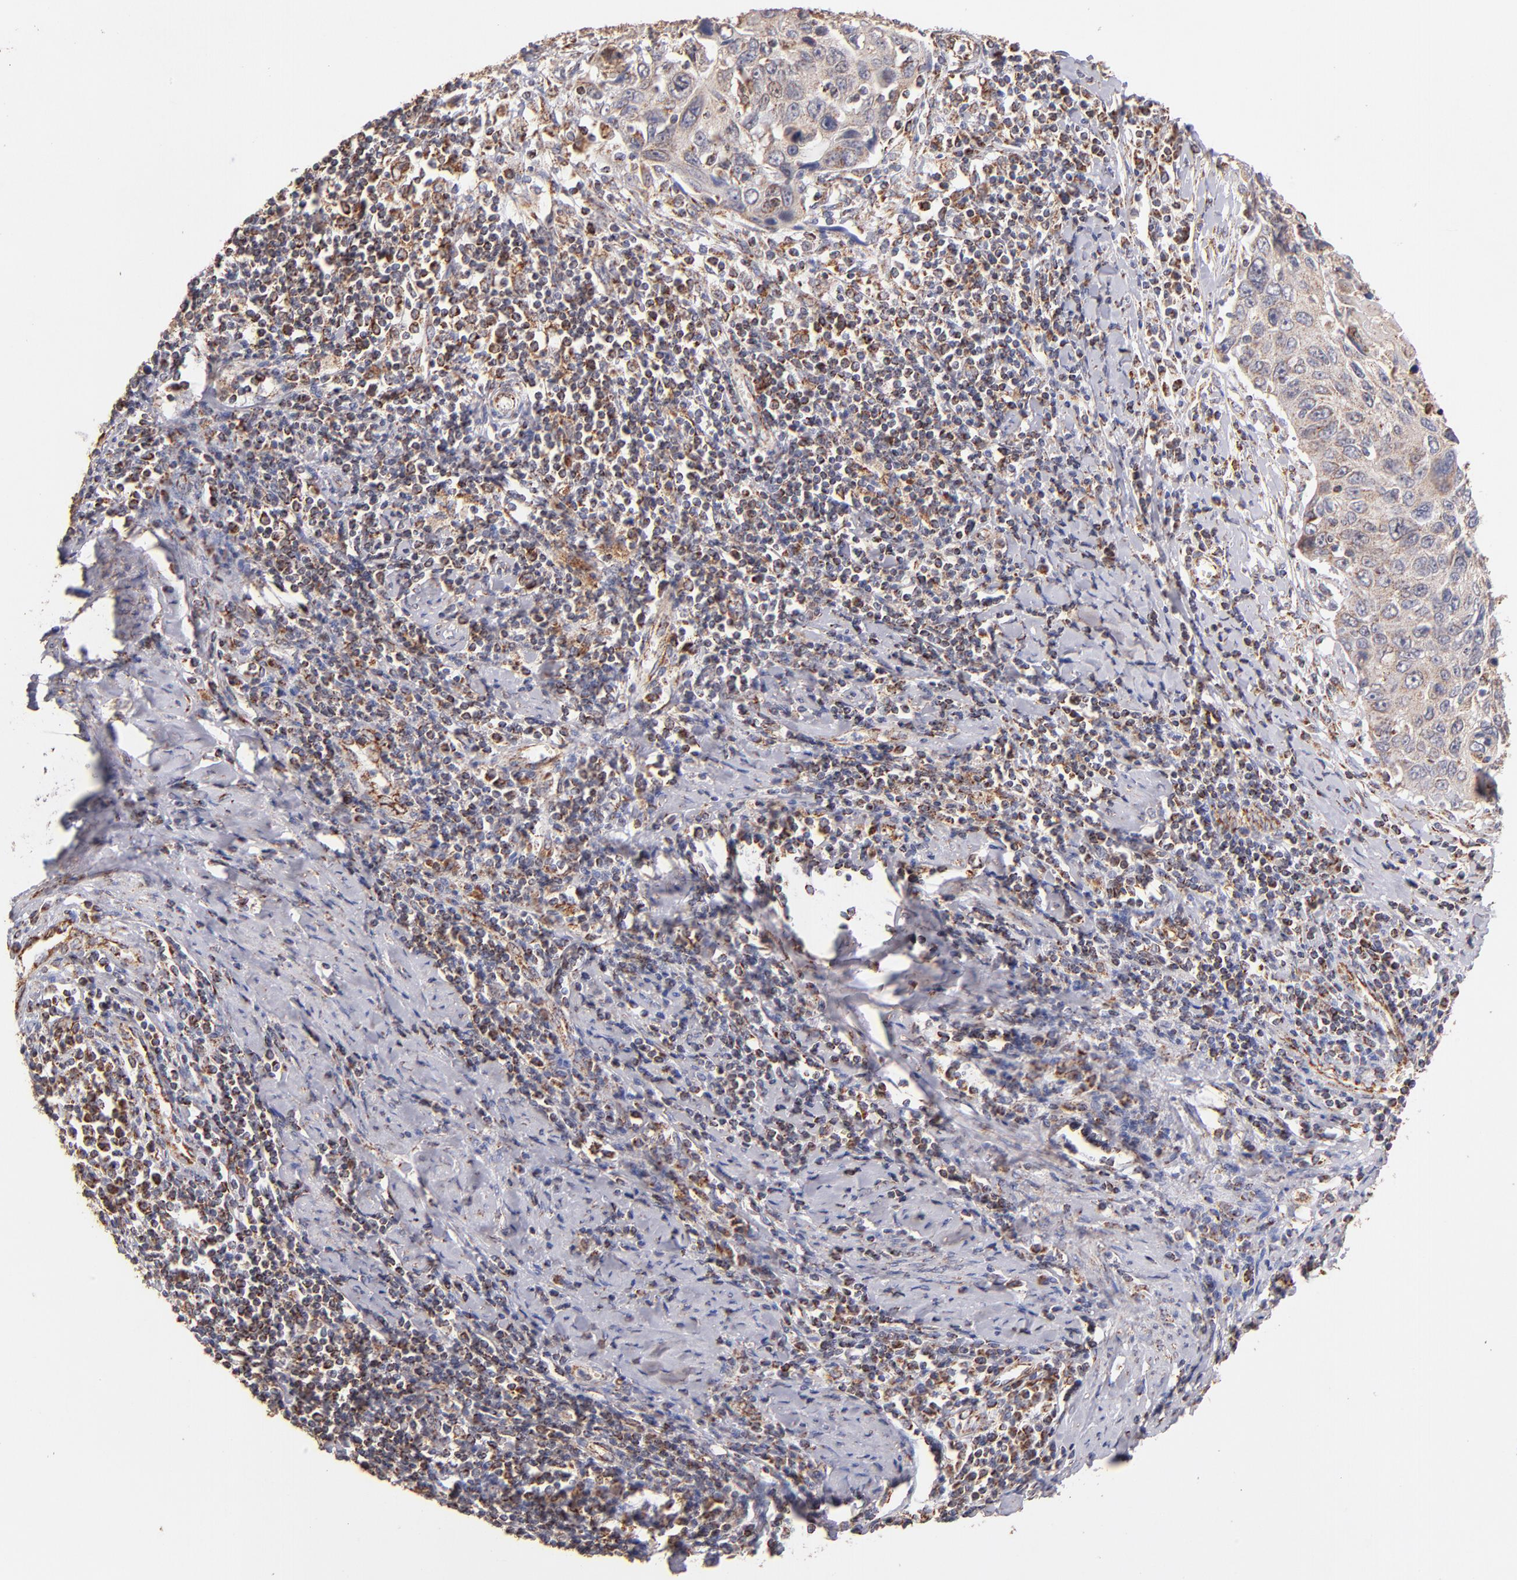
{"staining": {"intensity": "weak", "quantity": ">75%", "location": "cytoplasmic/membranous"}, "tissue": "cervical cancer", "cell_type": "Tumor cells", "image_type": "cancer", "snomed": [{"axis": "morphology", "description": "Squamous cell carcinoma, NOS"}, {"axis": "topography", "description": "Cervix"}], "caption": "DAB immunohistochemical staining of human cervical cancer exhibits weak cytoplasmic/membranous protein positivity in approximately >75% of tumor cells. The staining was performed using DAB, with brown indicating positive protein expression. Nuclei are stained blue with hematoxylin.", "gene": "DLST", "patient": {"sex": "female", "age": 53}}